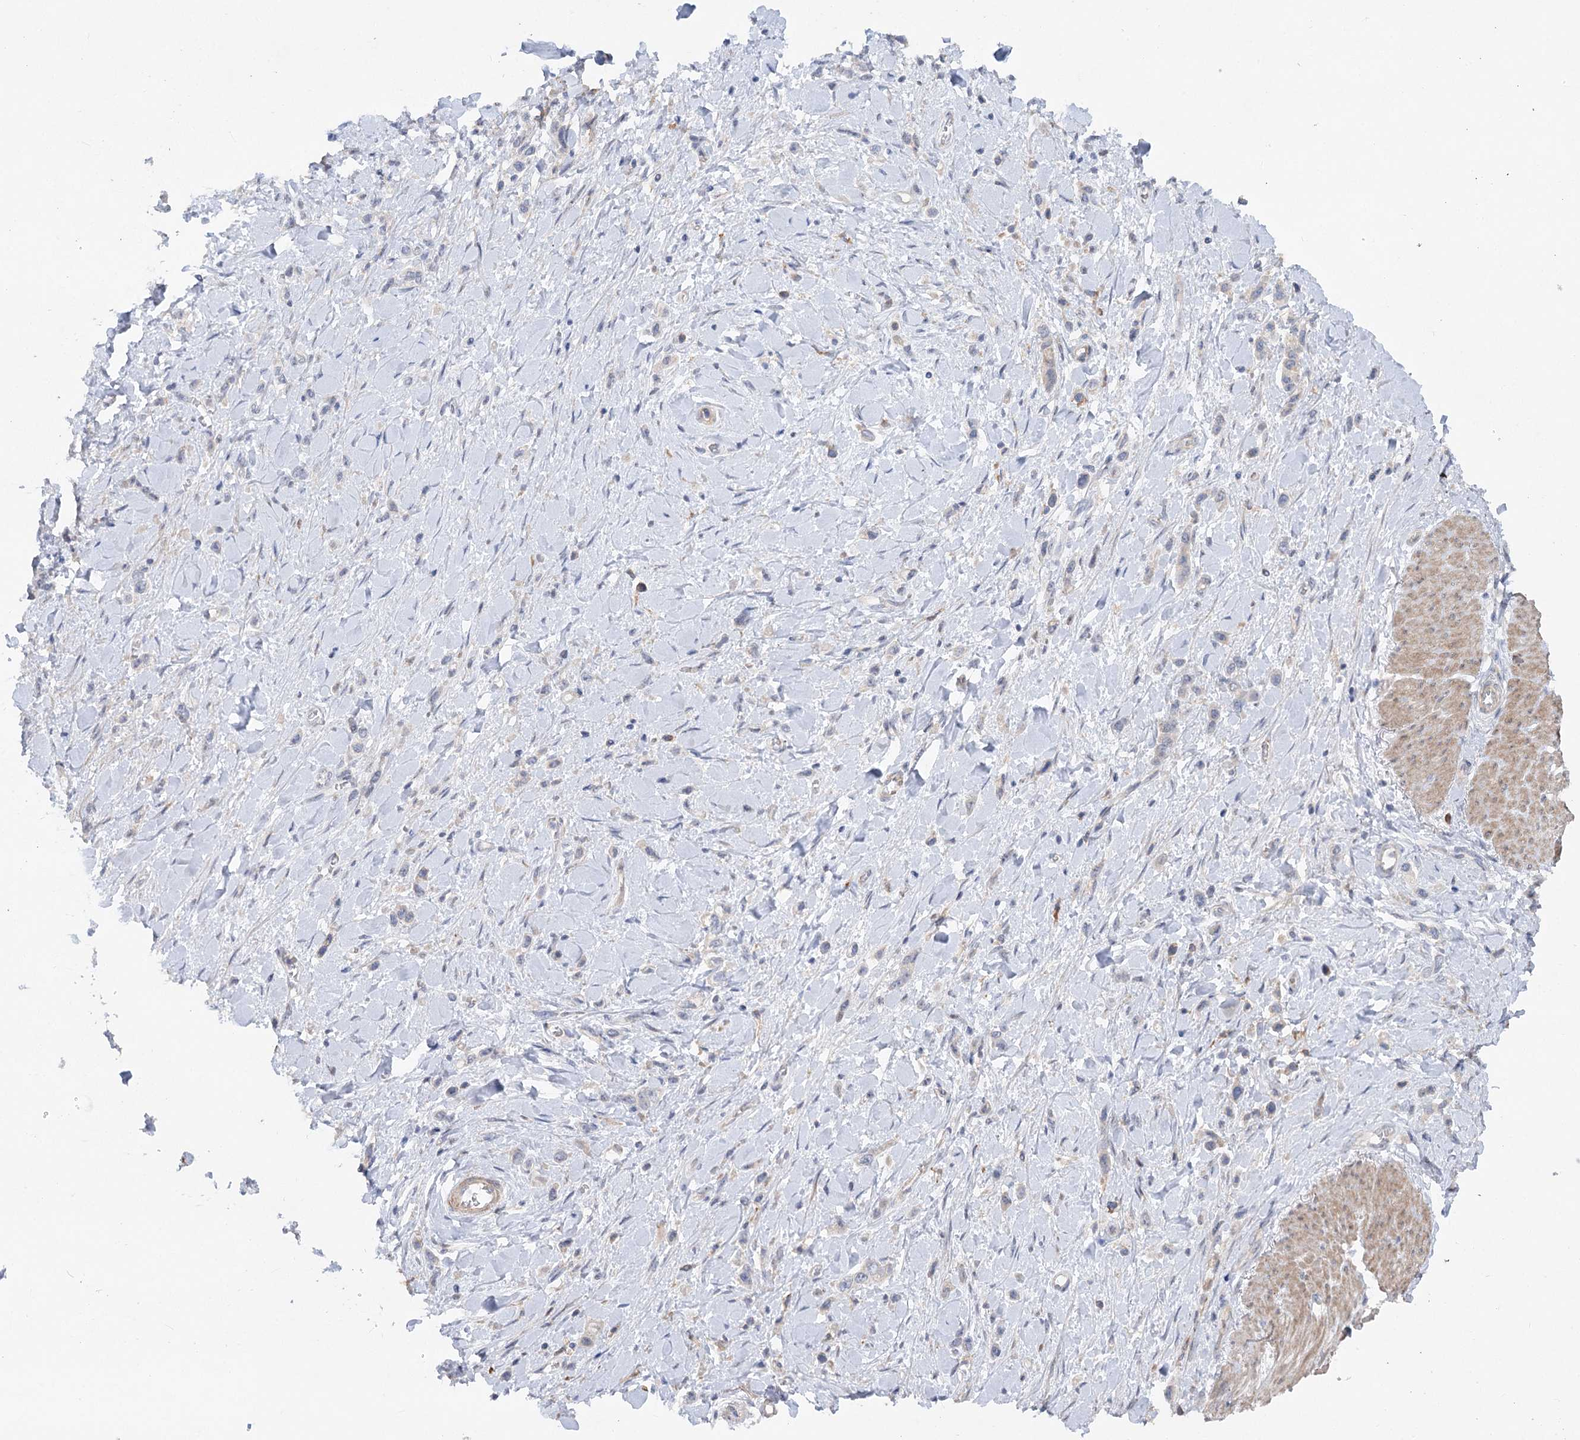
{"staining": {"intensity": "negative", "quantity": "none", "location": "none"}, "tissue": "stomach cancer", "cell_type": "Tumor cells", "image_type": "cancer", "snomed": [{"axis": "morphology", "description": "Normal tissue, NOS"}, {"axis": "morphology", "description": "Adenocarcinoma, NOS"}, {"axis": "topography", "description": "Stomach, upper"}, {"axis": "topography", "description": "Stomach"}], "caption": "A histopathology image of human stomach adenocarcinoma is negative for staining in tumor cells.", "gene": "SCN11A", "patient": {"sex": "female", "age": 65}}